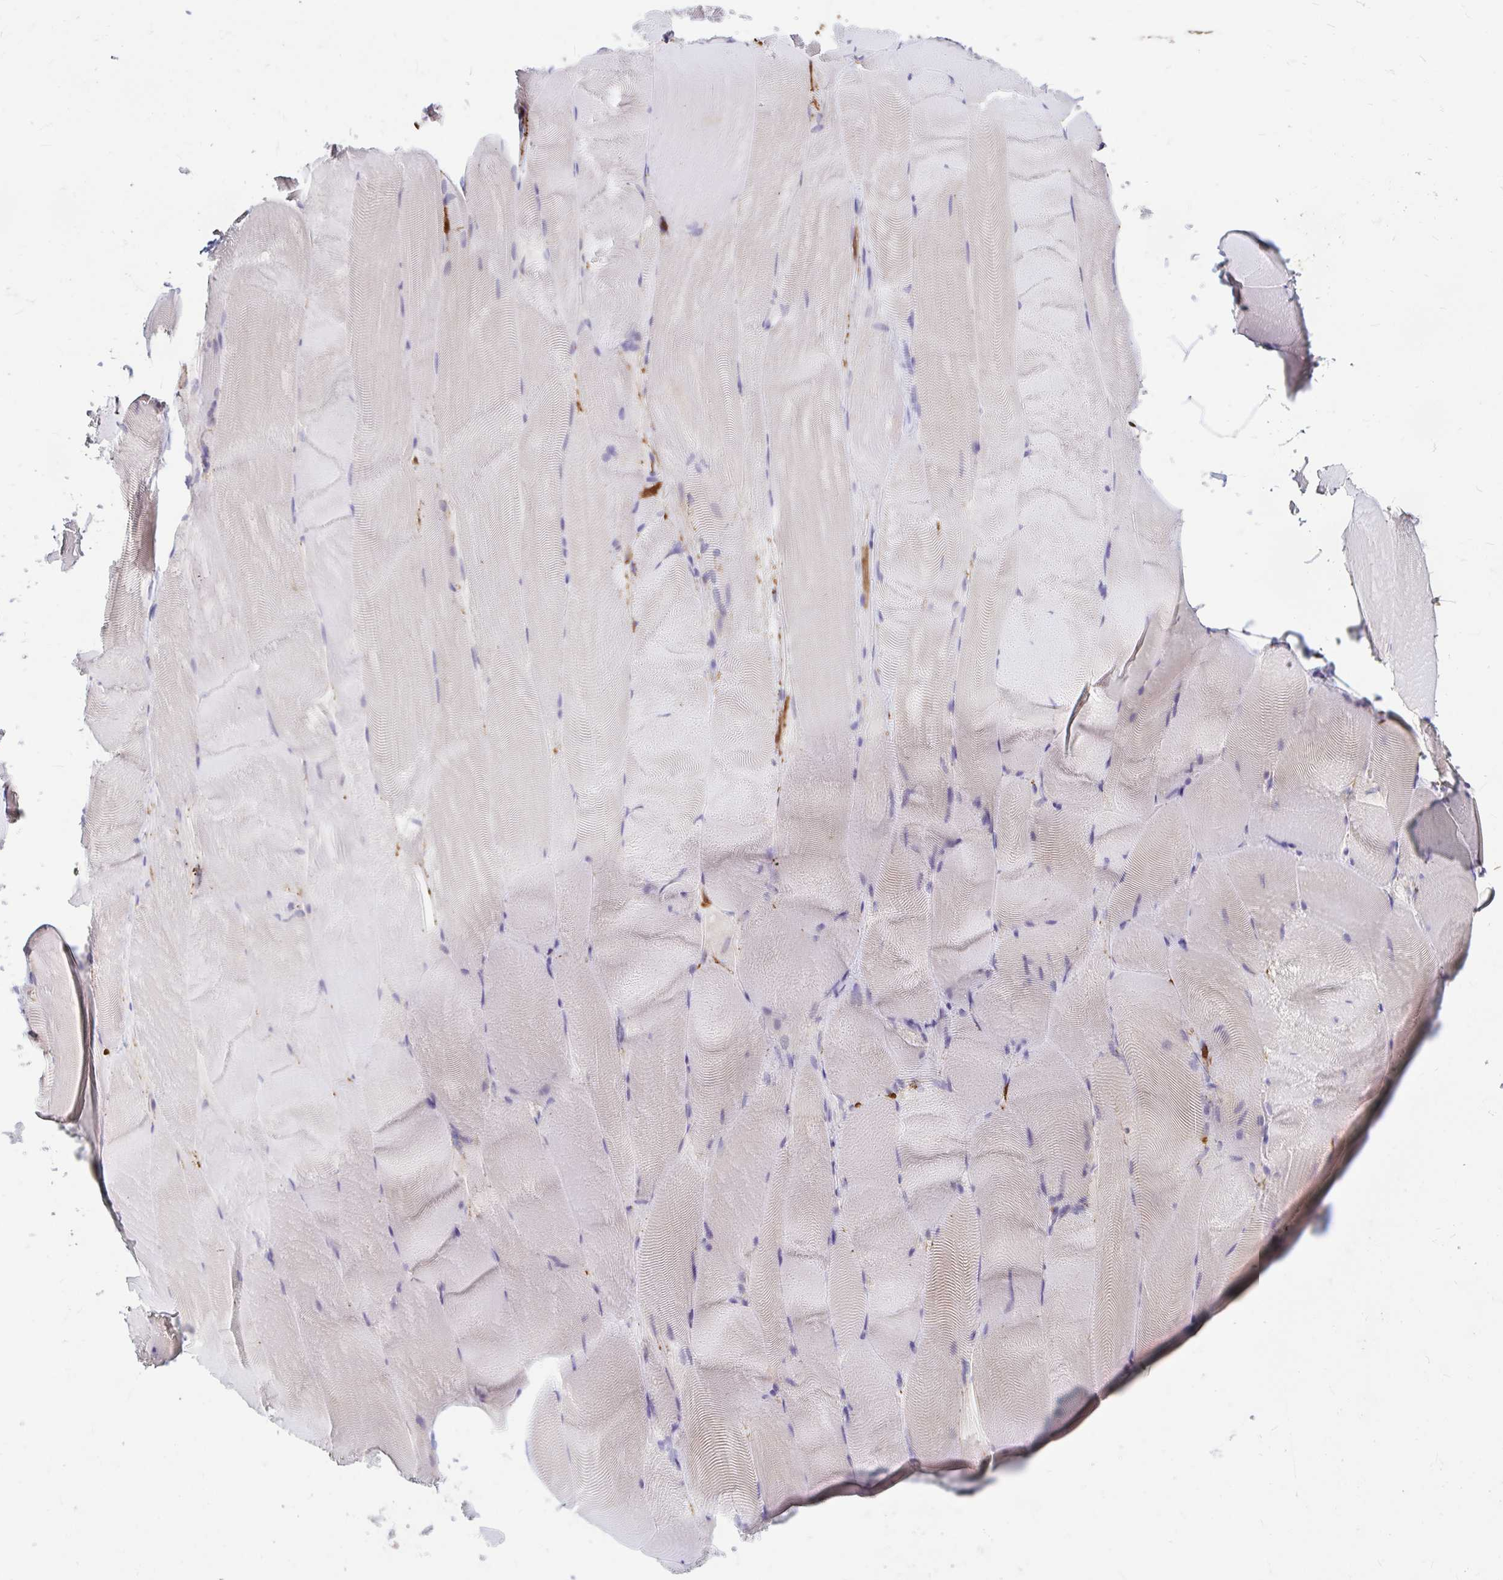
{"staining": {"intensity": "negative", "quantity": "none", "location": "none"}, "tissue": "skeletal muscle", "cell_type": "Myocytes", "image_type": "normal", "snomed": [{"axis": "morphology", "description": "Normal tissue, NOS"}, {"axis": "topography", "description": "Skeletal muscle"}], "caption": "Immunohistochemical staining of normal skeletal muscle shows no significant positivity in myocytes.", "gene": "ADH1A", "patient": {"sex": "female", "age": 64}}